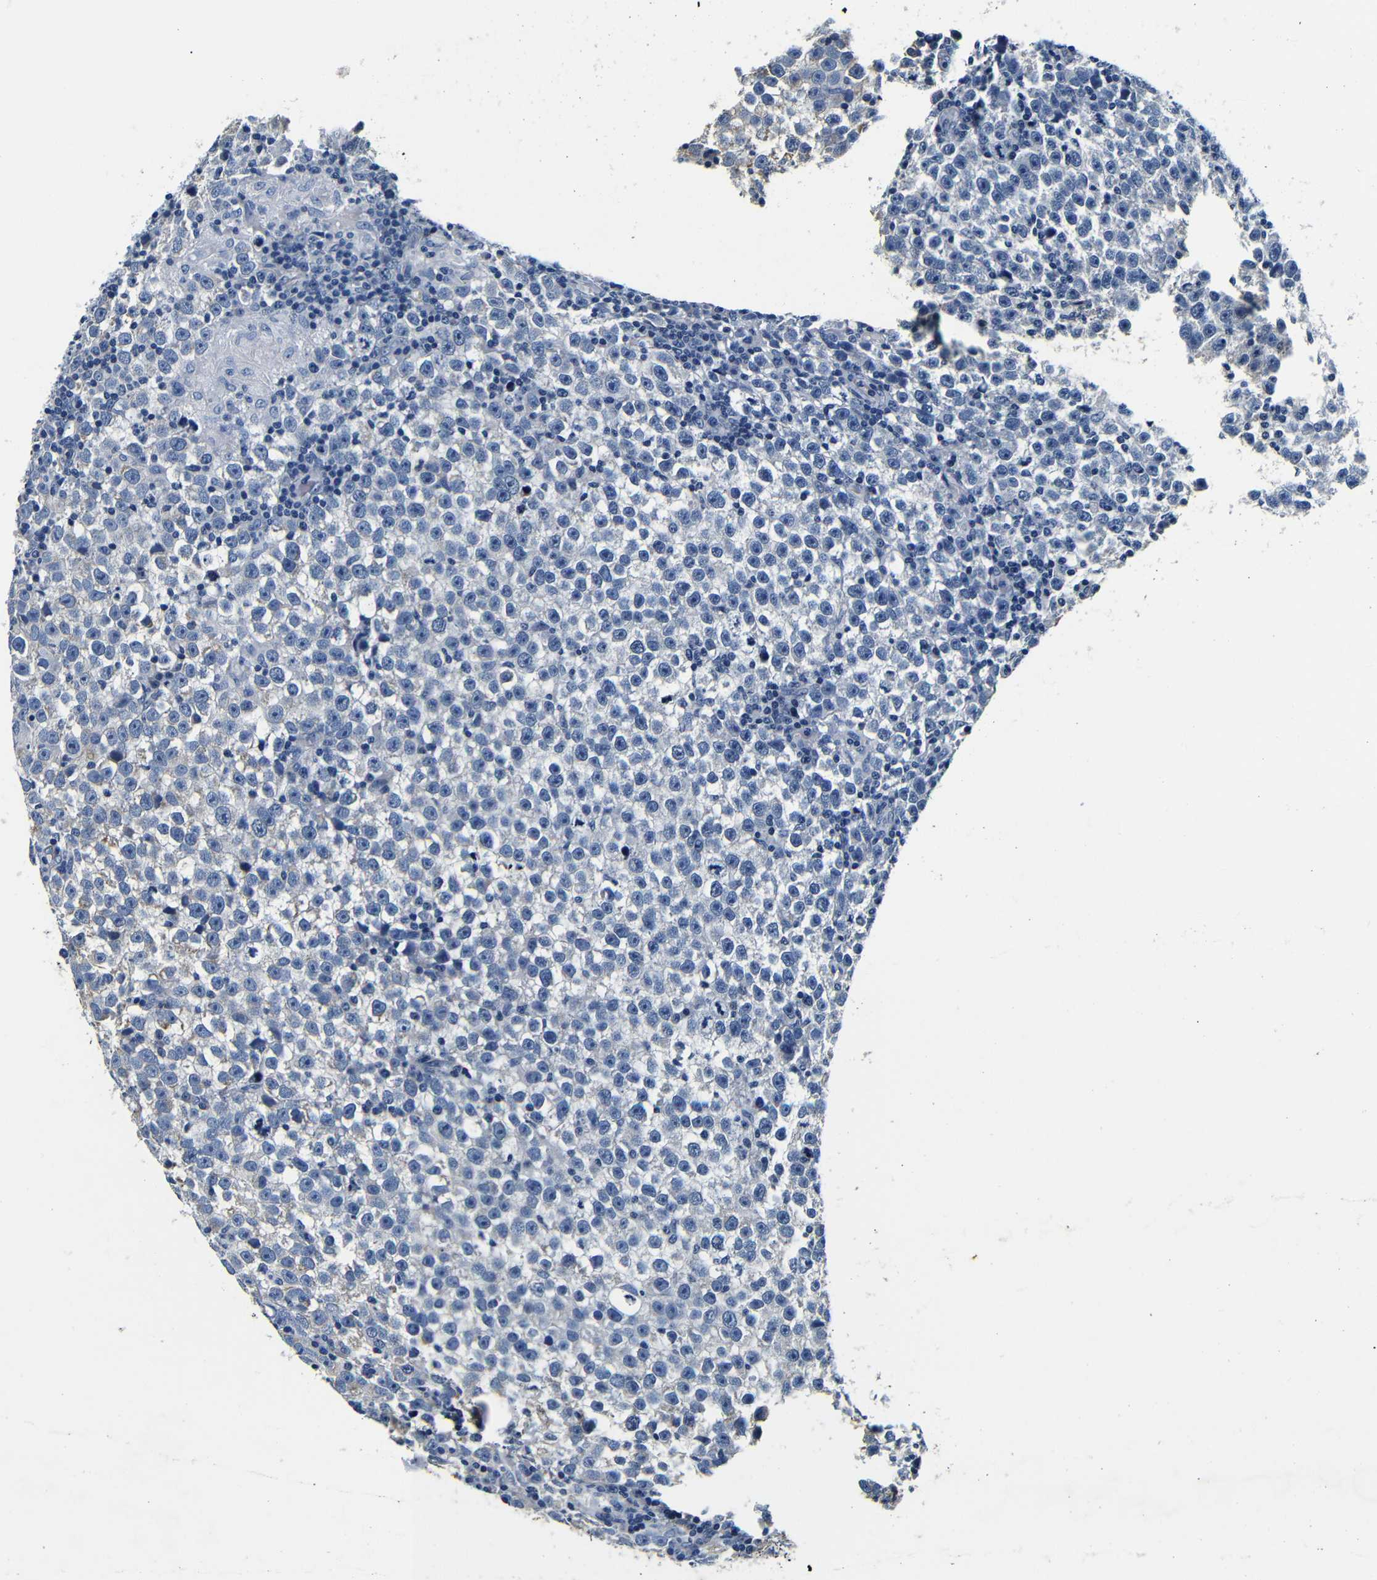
{"staining": {"intensity": "negative", "quantity": "none", "location": "none"}, "tissue": "testis cancer", "cell_type": "Tumor cells", "image_type": "cancer", "snomed": [{"axis": "morphology", "description": "Seminoma, NOS"}, {"axis": "topography", "description": "Testis"}], "caption": "An immunohistochemistry (IHC) histopathology image of testis cancer (seminoma) is shown. There is no staining in tumor cells of testis cancer (seminoma).", "gene": "GP1BA", "patient": {"sex": "male", "age": 43}}